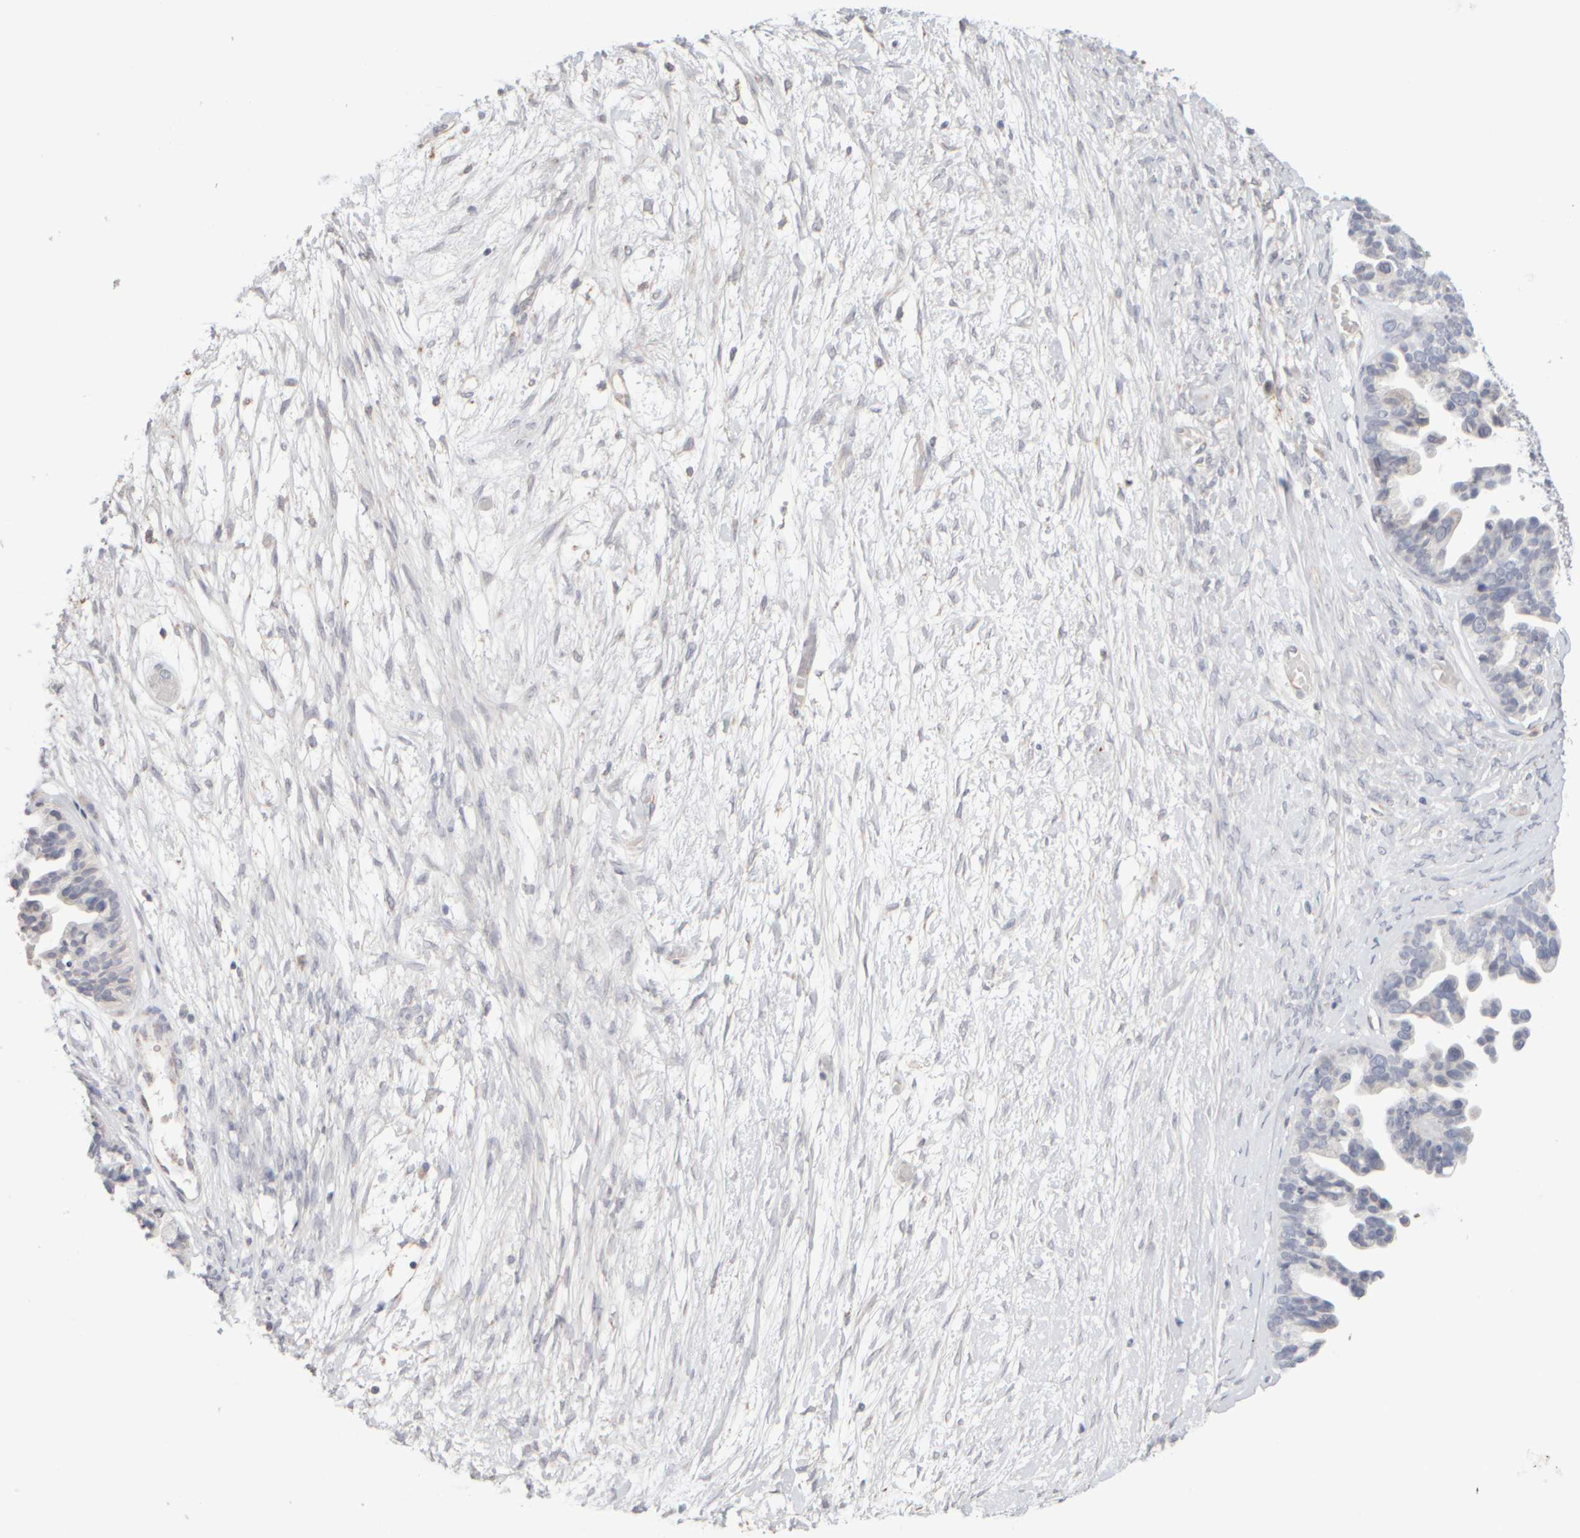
{"staining": {"intensity": "negative", "quantity": "none", "location": "none"}, "tissue": "ovarian cancer", "cell_type": "Tumor cells", "image_type": "cancer", "snomed": [{"axis": "morphology", "description": "Cystadenocarcinoma, serous, NOS"}, {"axis": "topography", "description": "Ovary"}], "caption": "There is no significant staining in tumor cells of ovarian cancer.", "gene": "ZNF112", "patient": {"sex": "female", "age": 56}}